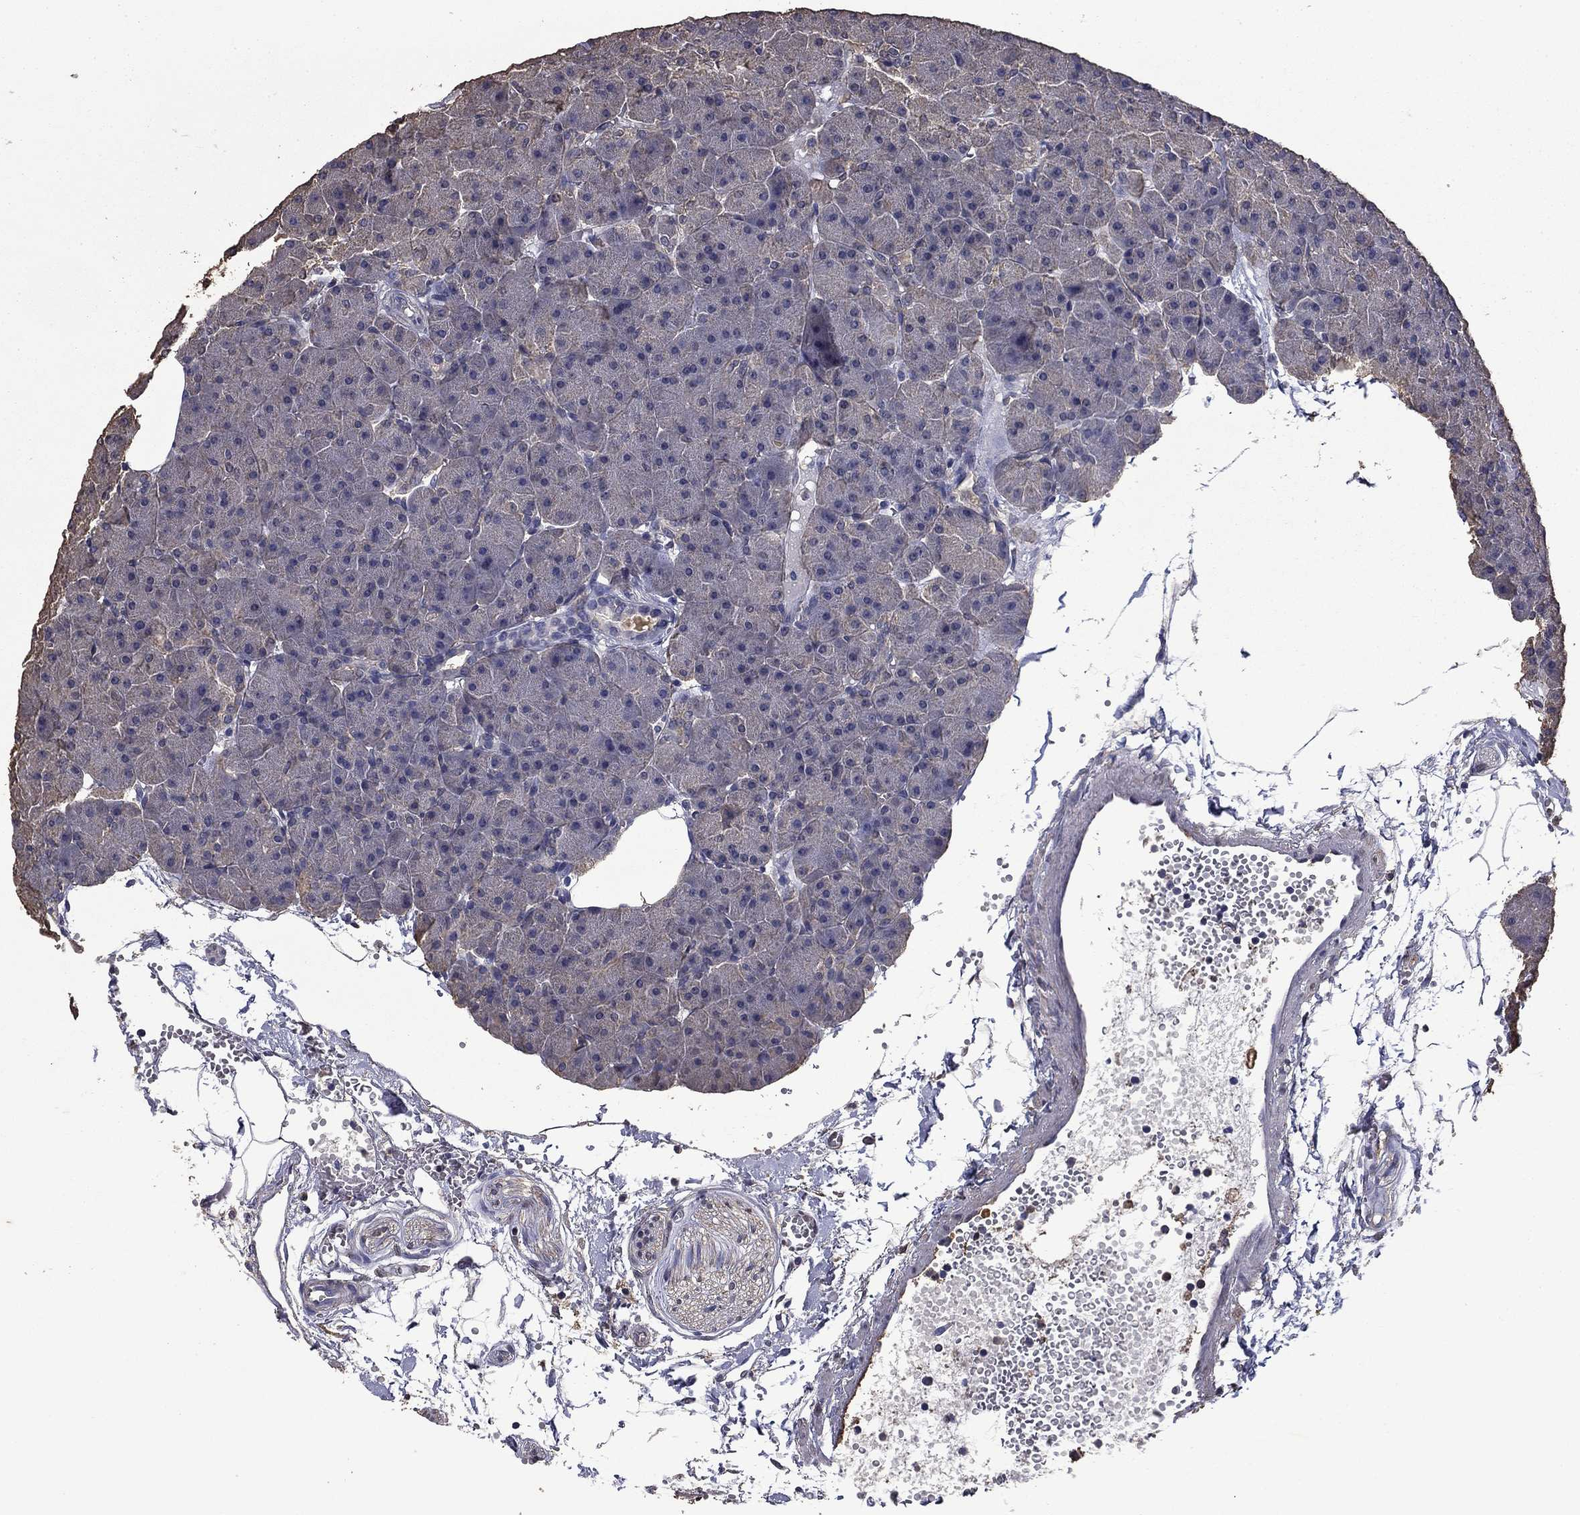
{"staining": {"intensity": "negative", "quantity": "none", "location": "none"}, "tissue": "pancreas", "cell_type": "Exocrine glandular cells", "image_type": "normal", "snomed": [{"axis": "morphology", "description": "Normal tissue, NOS"}, {"axis": "topography", "description": "Pancreas"}], "caption": "Immunohistochemistry (IHC) of normal human pancreas exhibits no expression in exocrine glandular cells. (DAB (3,3'-diaminobenzidine) immunohistochemistry visualized using brightfield microscopy, high magnification).", "gene": "MFAP3L", "patient": {"sex": "male", "age": 61}}